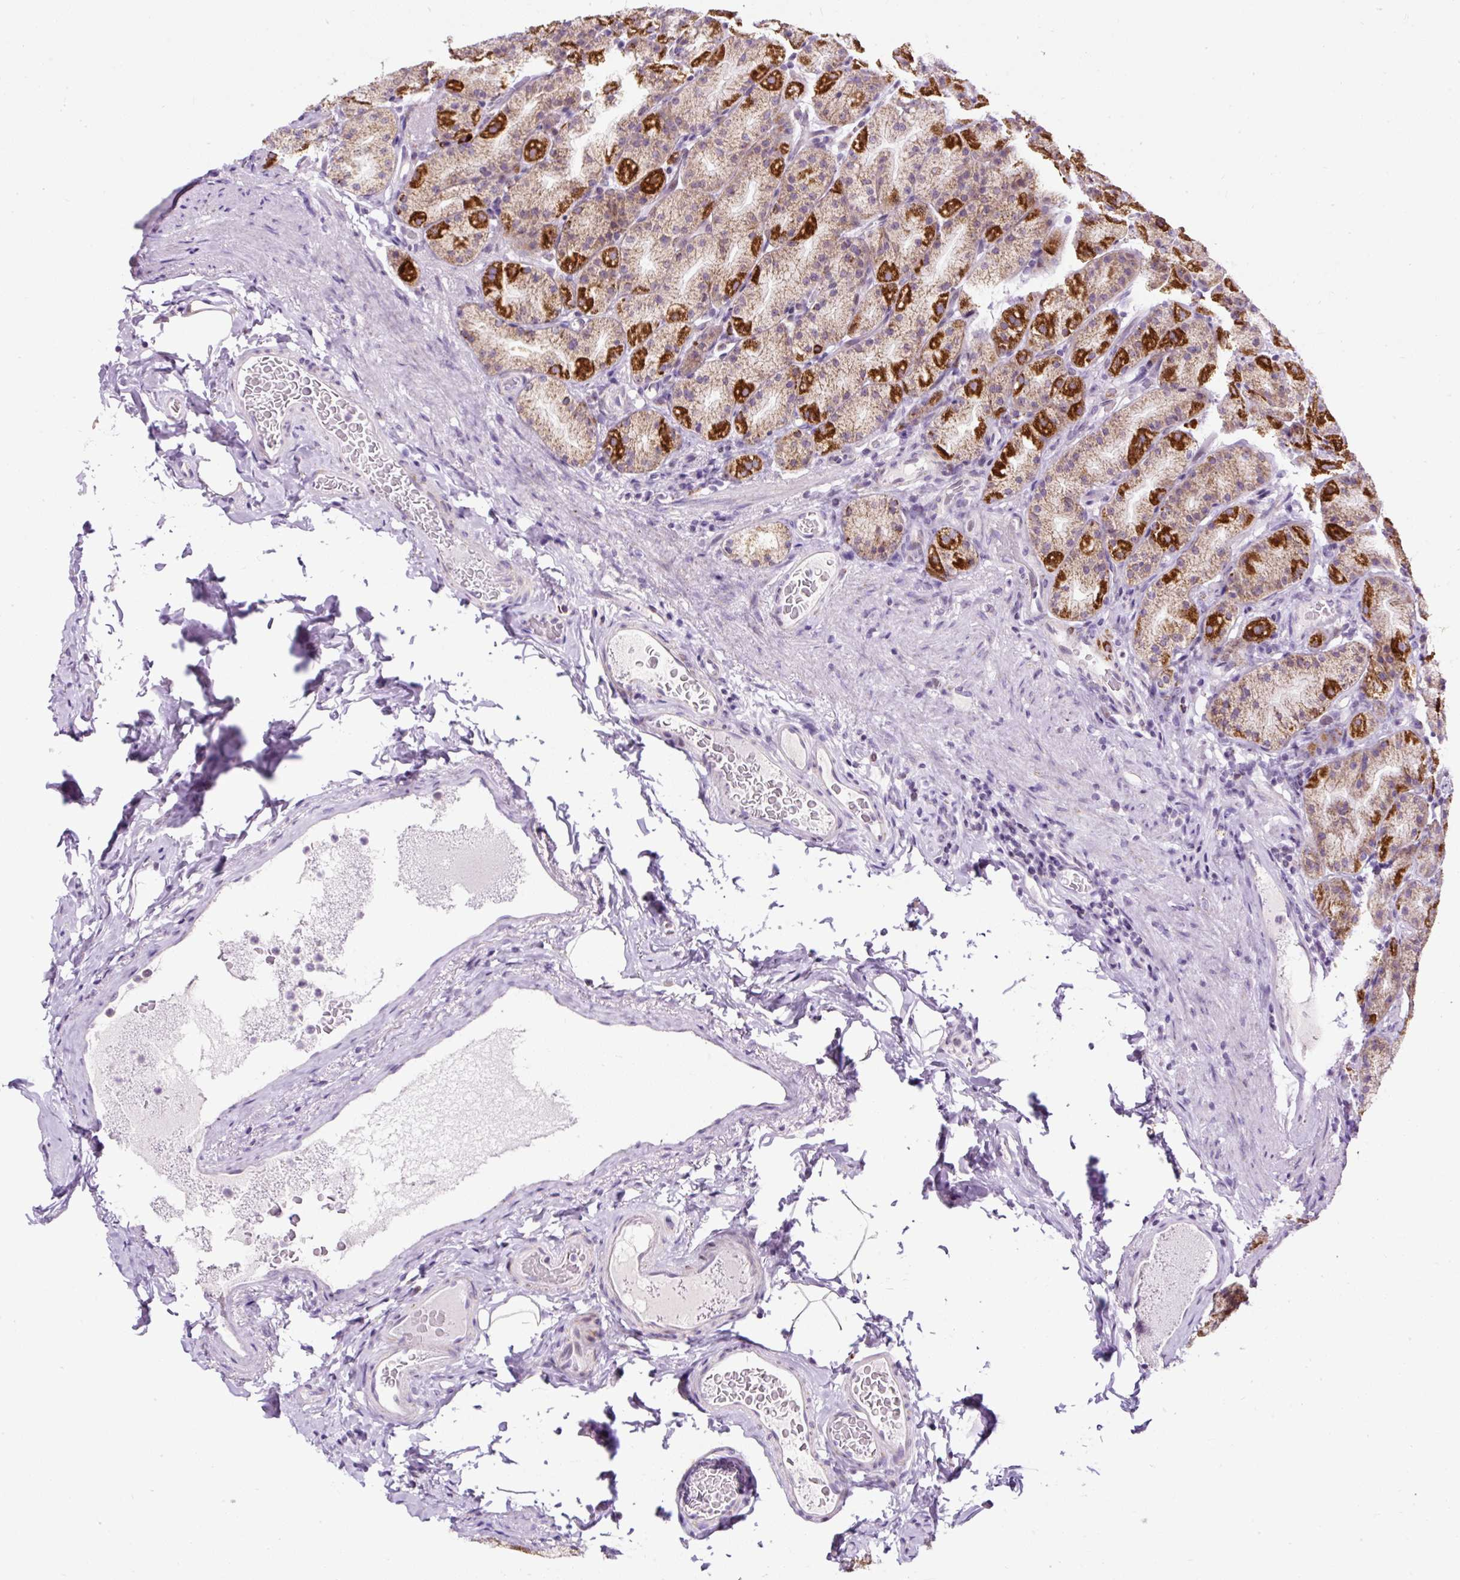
{"staining": {"intensity": "strong", "quantity": "25%-75%", "location": "cytoplasmic/membranous"}, "tissue": "stomach", "cell_type": "Glandular cells", "image_type": "normal", "snomed": [{"axis": "morphology", "description": "Normal tissue, NOS"}, {"axis": "topography", "description": "Stomach, upper"}, {"axis": "topography", "description": "Stomach"}], "caption": "Brown immunohistochemical staining in benign human stomach reveals strong cytoplasmic/membranous expression in approximately 25%-75% of glandular cells.", "gene": "FMC1", "patient": {"sex": "male", "age": 68}}